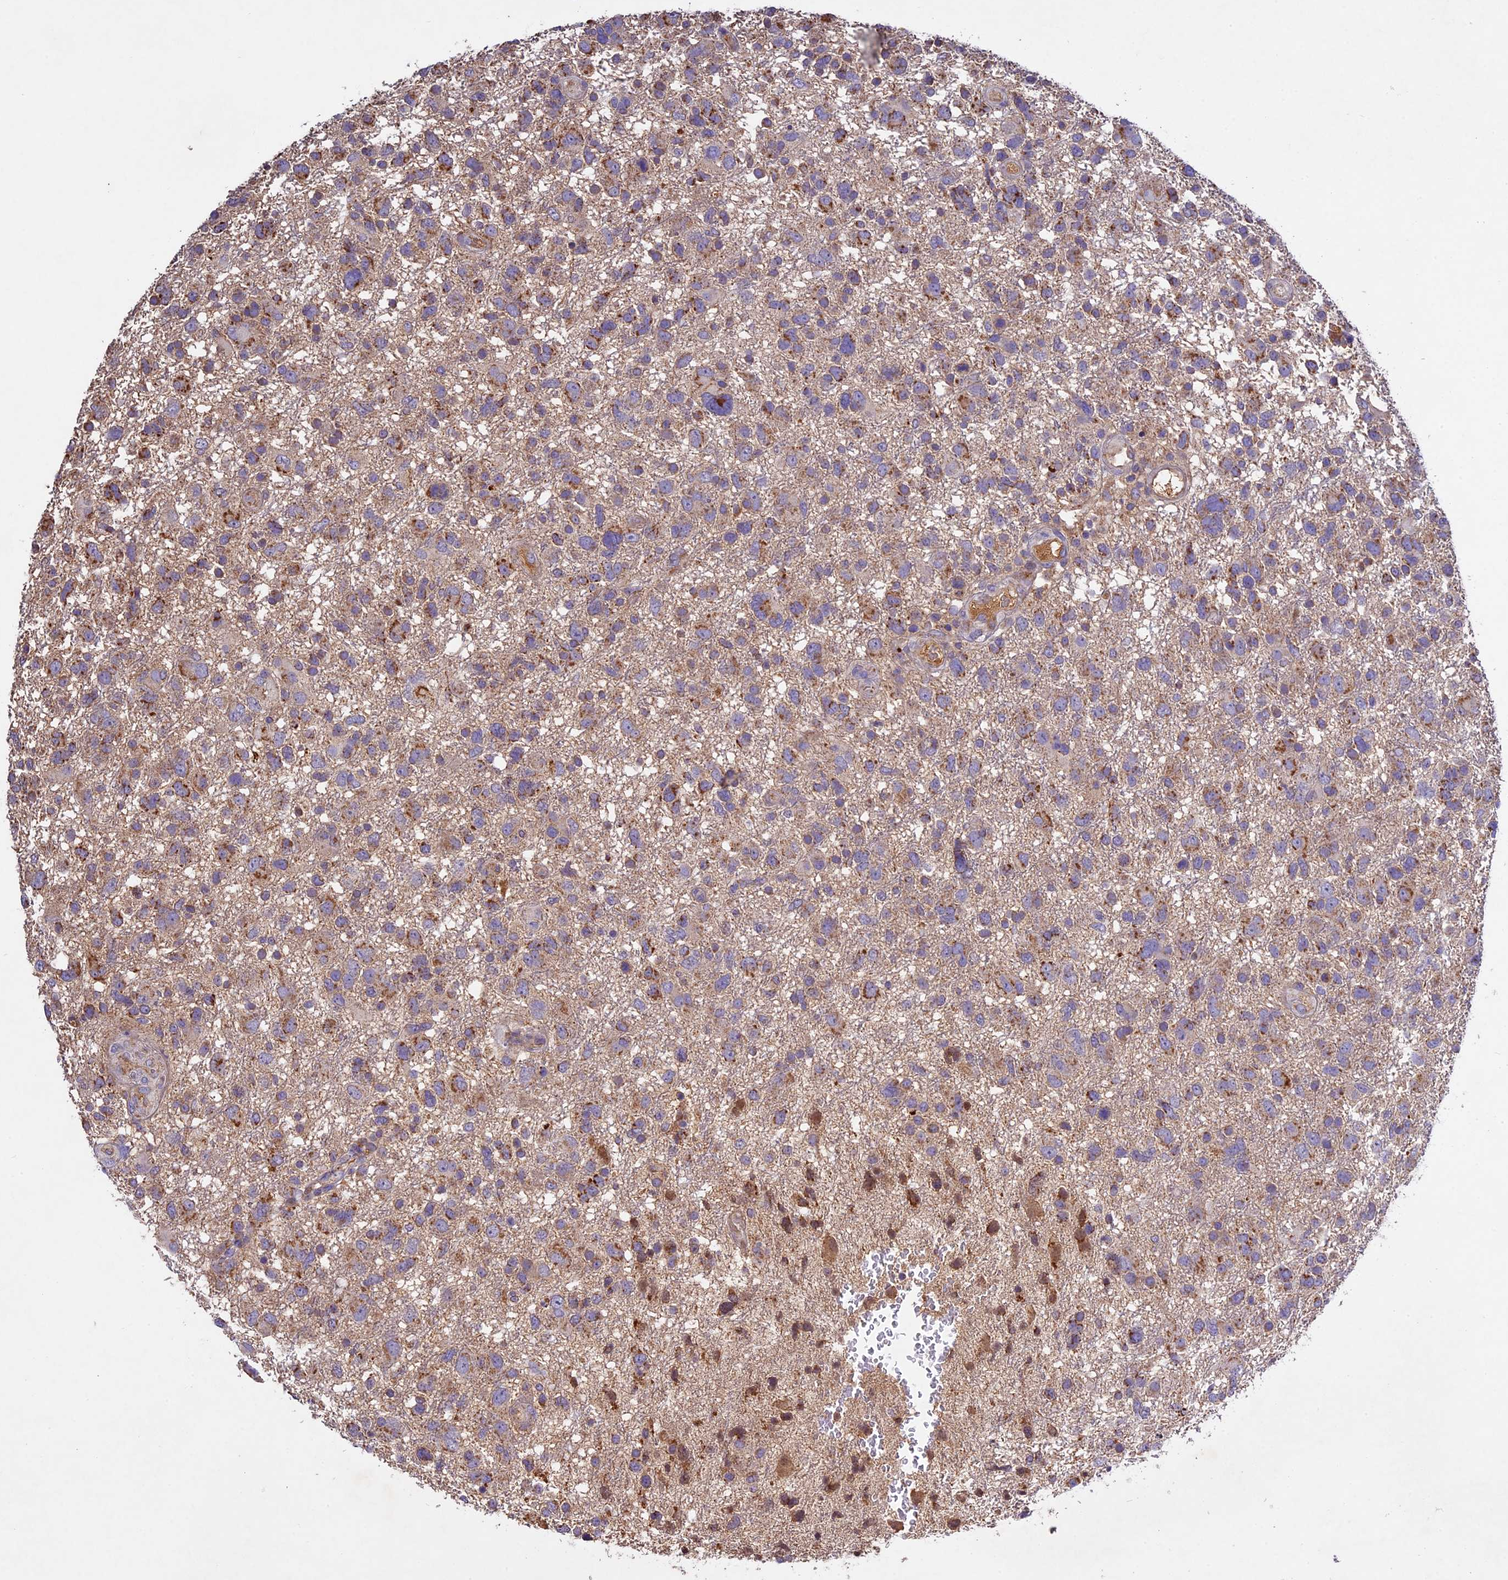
{"staining": {"intensity": "moderate", "quantity": "25%-75%", "location": "cytoplasmic/membranous"}, "tissue": "glioma", "cell_type": "Tumor cells", "image_type": "cancer", "snomed": [{"axis": "morphology", "description": "Glioma, malignant, High grade"}, {"axis": "topography", "description": "Brain"}], "caption": "This is a histology image of immunohistochemistry staining of high-grade glioma (malignant), which shows moderate positivity in the cytoplasmic/membranous of tumor cells.", "gene": "OCEL1", "patient": {"sex": "male", "age": 61}}